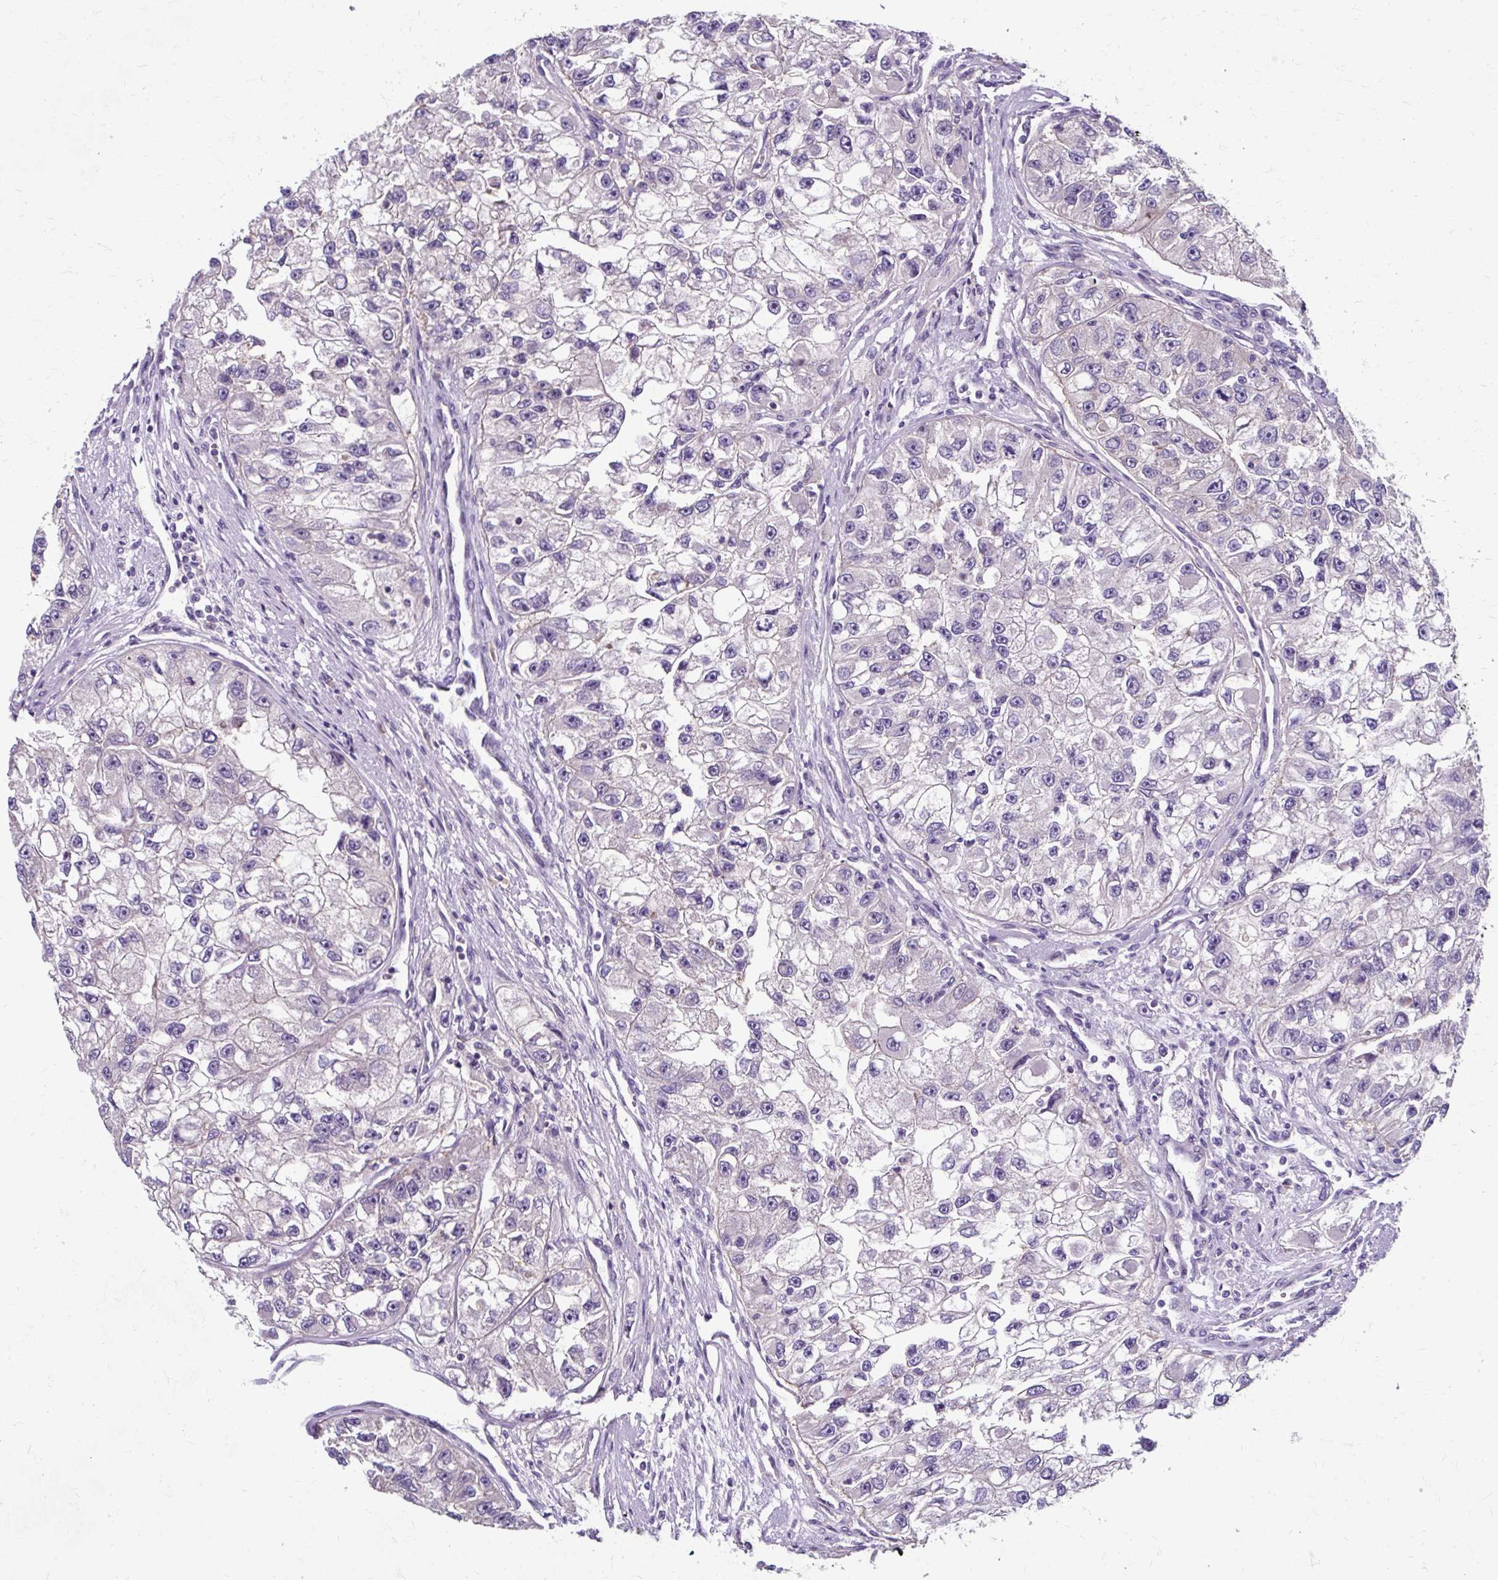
{"staining": {"intensity": "negative", "quantity": "none", "location": "none"}, "tissue": "renal cancer", "cell_type": "Tumor cells", "image_type": "cancer", "snomed": [{"axis": "morphology", "description": "Adenocarcinoma, NOS"}, {"axis": "topography", "description": "Kidney"}], "caption": "Immunohistochemistry (IHC) photomicrograph of neoplastic tissue: renal cancer (adenocarcinoma) stained with DAB (3,3'-diaminobenzidine) displays no significant protein staining in tumor cells. Brightfield microscopy of immunohistochemistry (IHC) stained with DAB (brown) and hematoxylin (blue), captured at high magnification.", "gene": "ZNF555", "patient": {"sex": "male", "age": 63}}